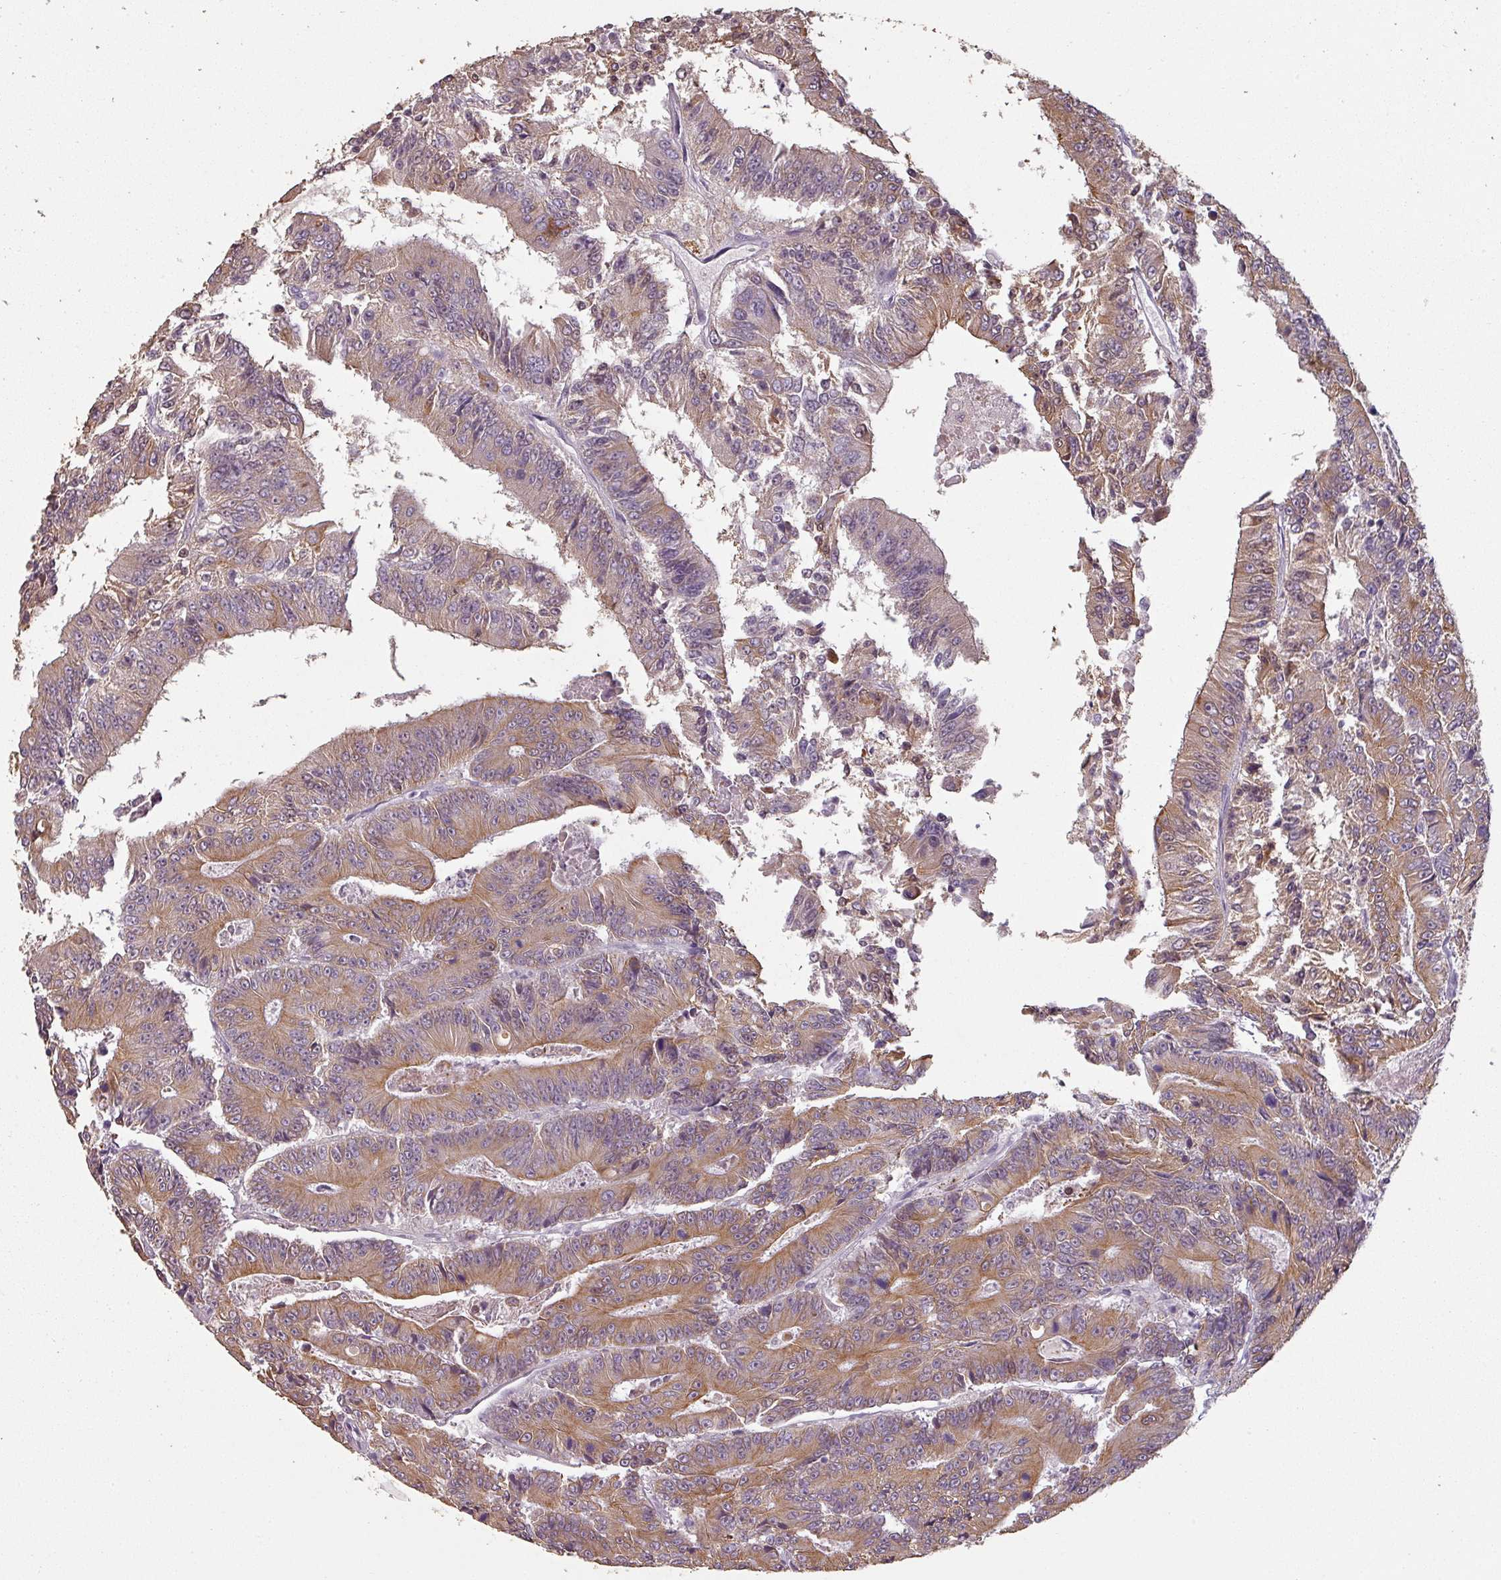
{"staining": {"intensity": "moderate", "quantity": ">75%", "location": "cytoplasmic/membranous"}, "tissue": "colorectal cancer", "cell_type": "Tumor cells", "image_type": "cancer", "snomed": [{"axis": "morphology", "description": "Adenocarcinoma, NOS"}, {"axis": "topography", "description": "Colon"}], "caption": "DAB immunohistochemical staining of human adenocarcinoma (colorectal) reveals moderate cytoplasmic/membranous protein staining in approximately >75% of tumor cells.", "gene": "LYPLA1", "patient": {"sex": "male", "age": 83}}